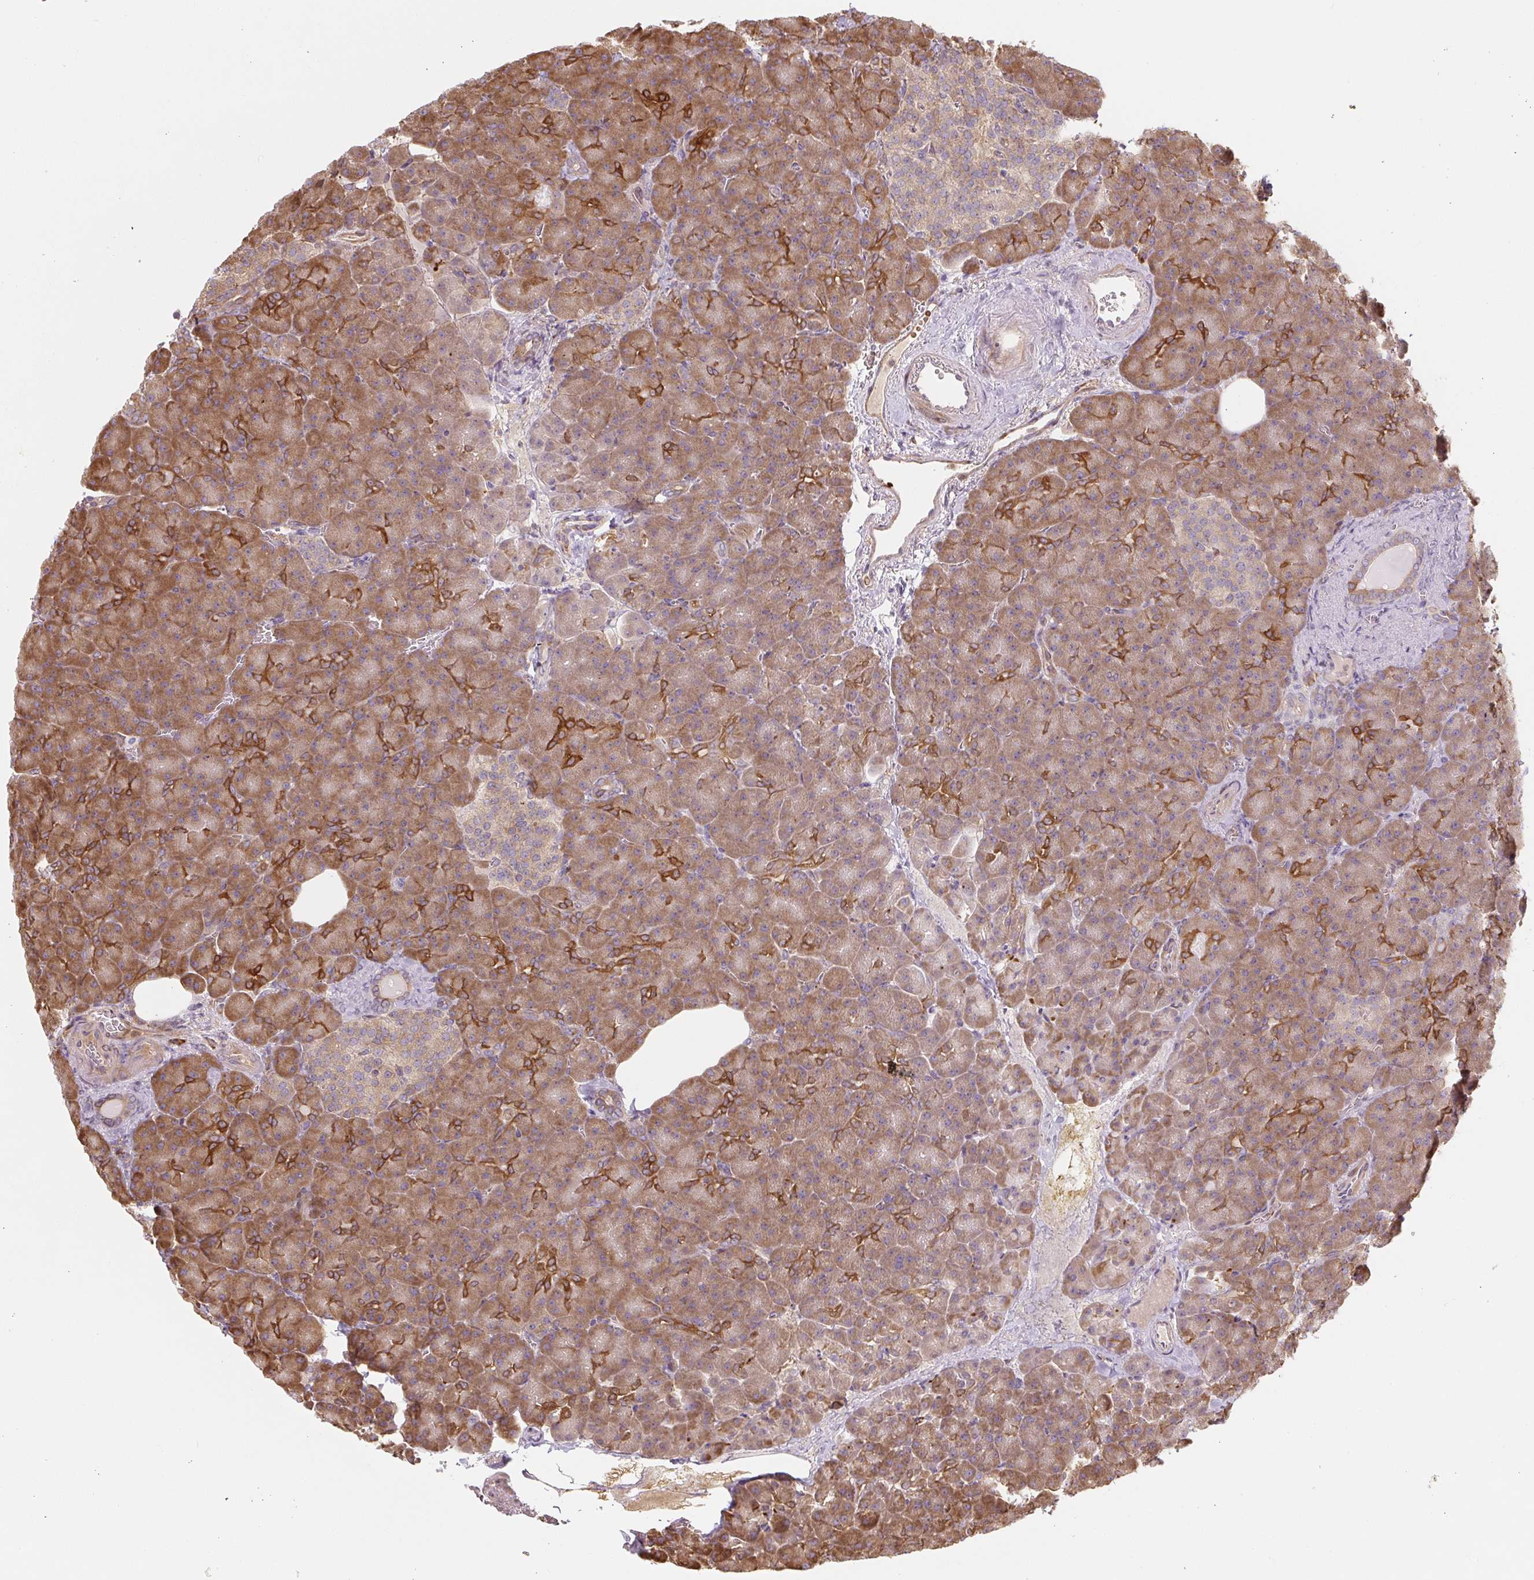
{"staining": {"intensity": "moderate", "quantity": ">75%", "location": "cytoplasmic/membranous"}, "tissue": "pancreas", "cell_type": "Exocrine glandular cells", "image_type": "normal", "snomed": [{"axis": "morphology", "description": "Normal tissue, NOS"}, {"axis": "topography", "description": "Pancreas"}], "caption": "Pancreas stained with IHC exhibits moderate cytoplasmic/membranous positivity in about >75% of exocrine glandular cells.", "gene": "RASA1", "patient": {"sex": "female", "age": 74}}